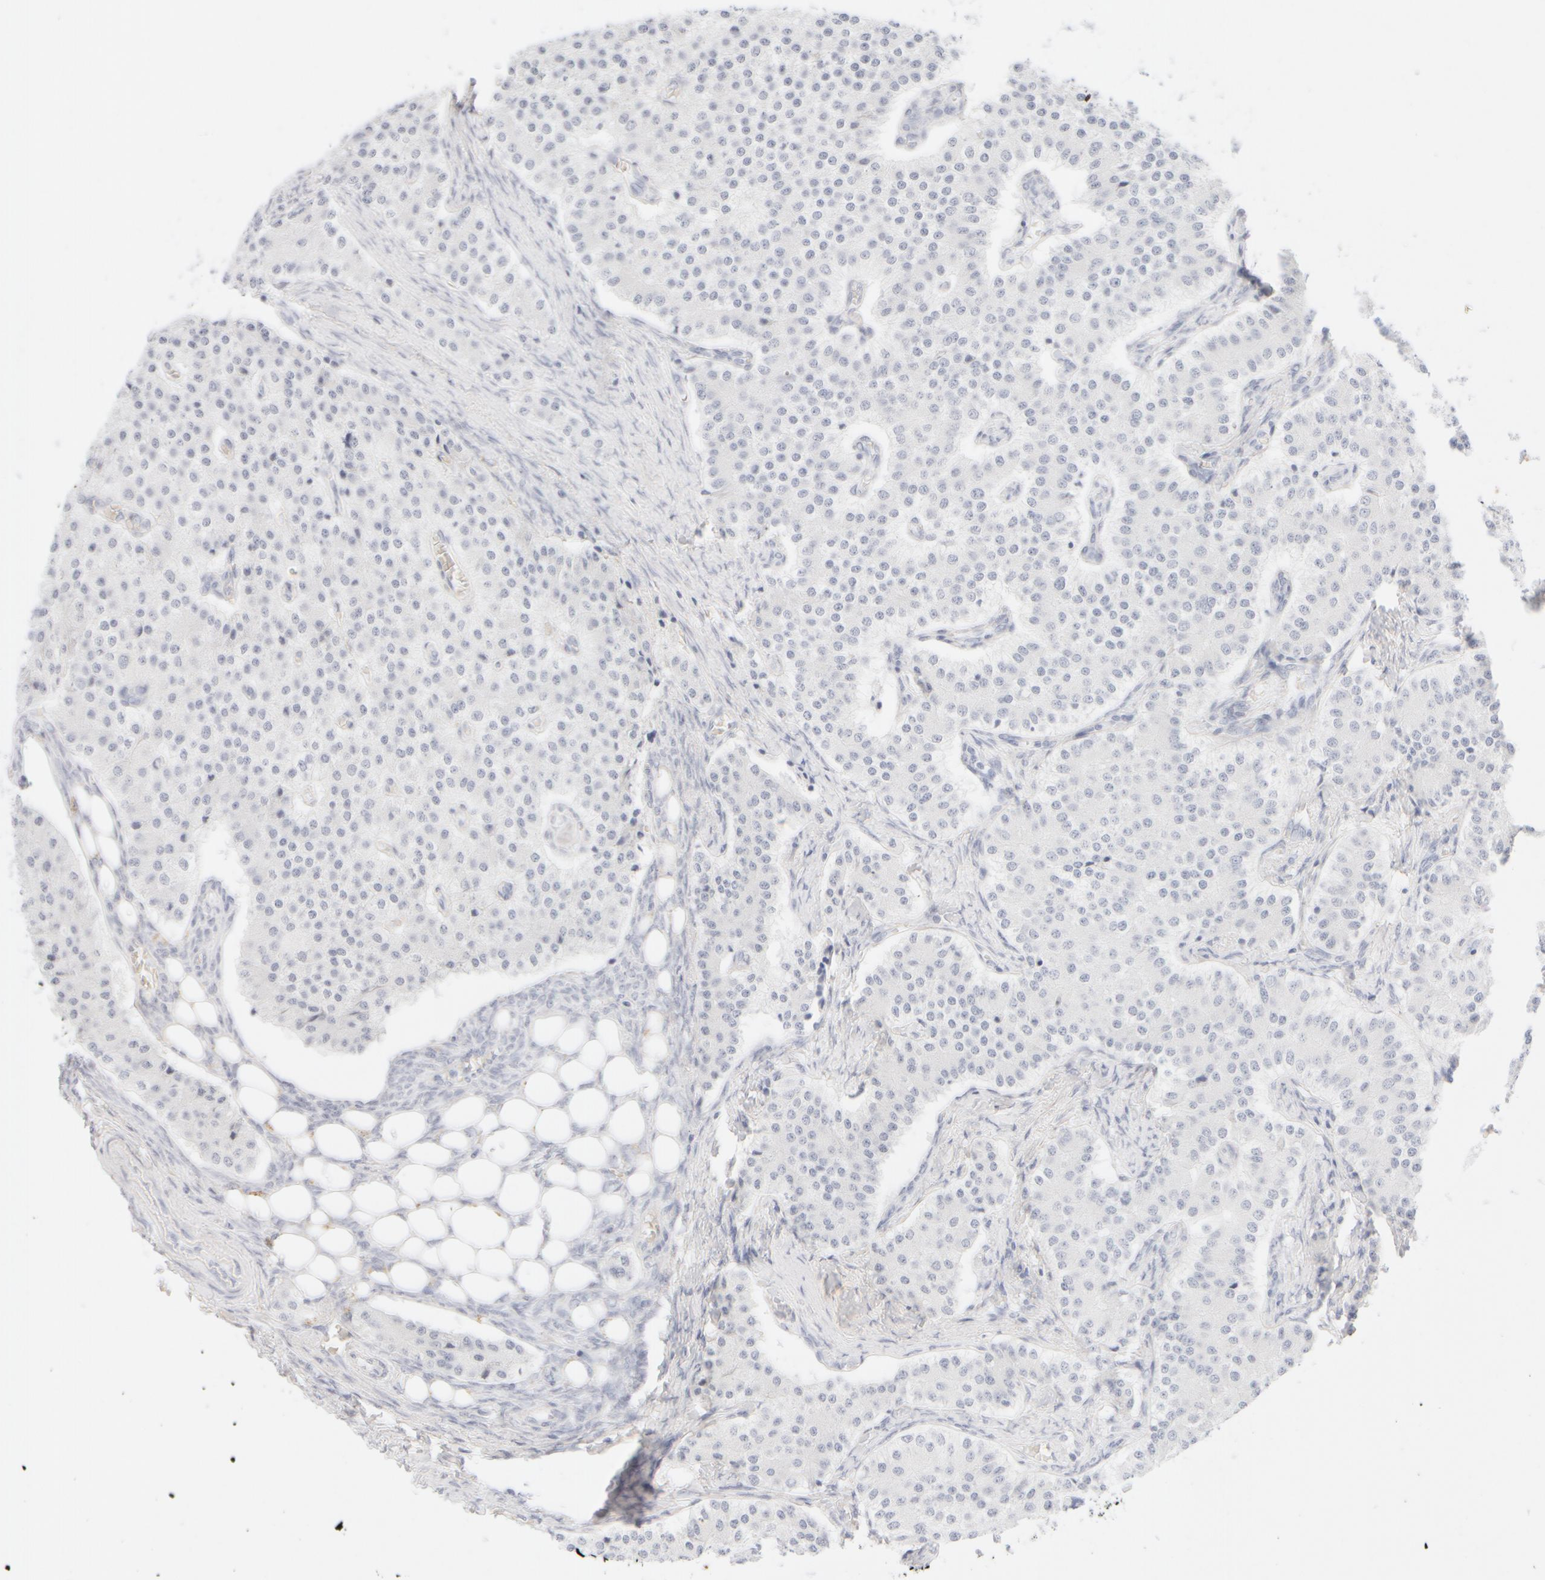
{"staining": {"intensity": "negative", "quantity": "none", "location": "none"}, "tissue": "carcinoid", "cell_type": "Tumor cells", "image_type": "cancer", "snomed": [{"axis": "morphology", "description": "Carcinoid, malignant, NOS"}, {"axis": "topography", "description": "Colon"}], "caption": "IHC micrograph of neoplastic tissue: carcinoid stained with DAB exhibits no significant protein expression in tumor cells. The staining was performed using DAB to visualize the protein expression in brown, while the nuclei were stained in blue with hematoxylin (Magnification: 20x).", "gene": "KRT15", "patient": {"sex": "female", "age": 52}}